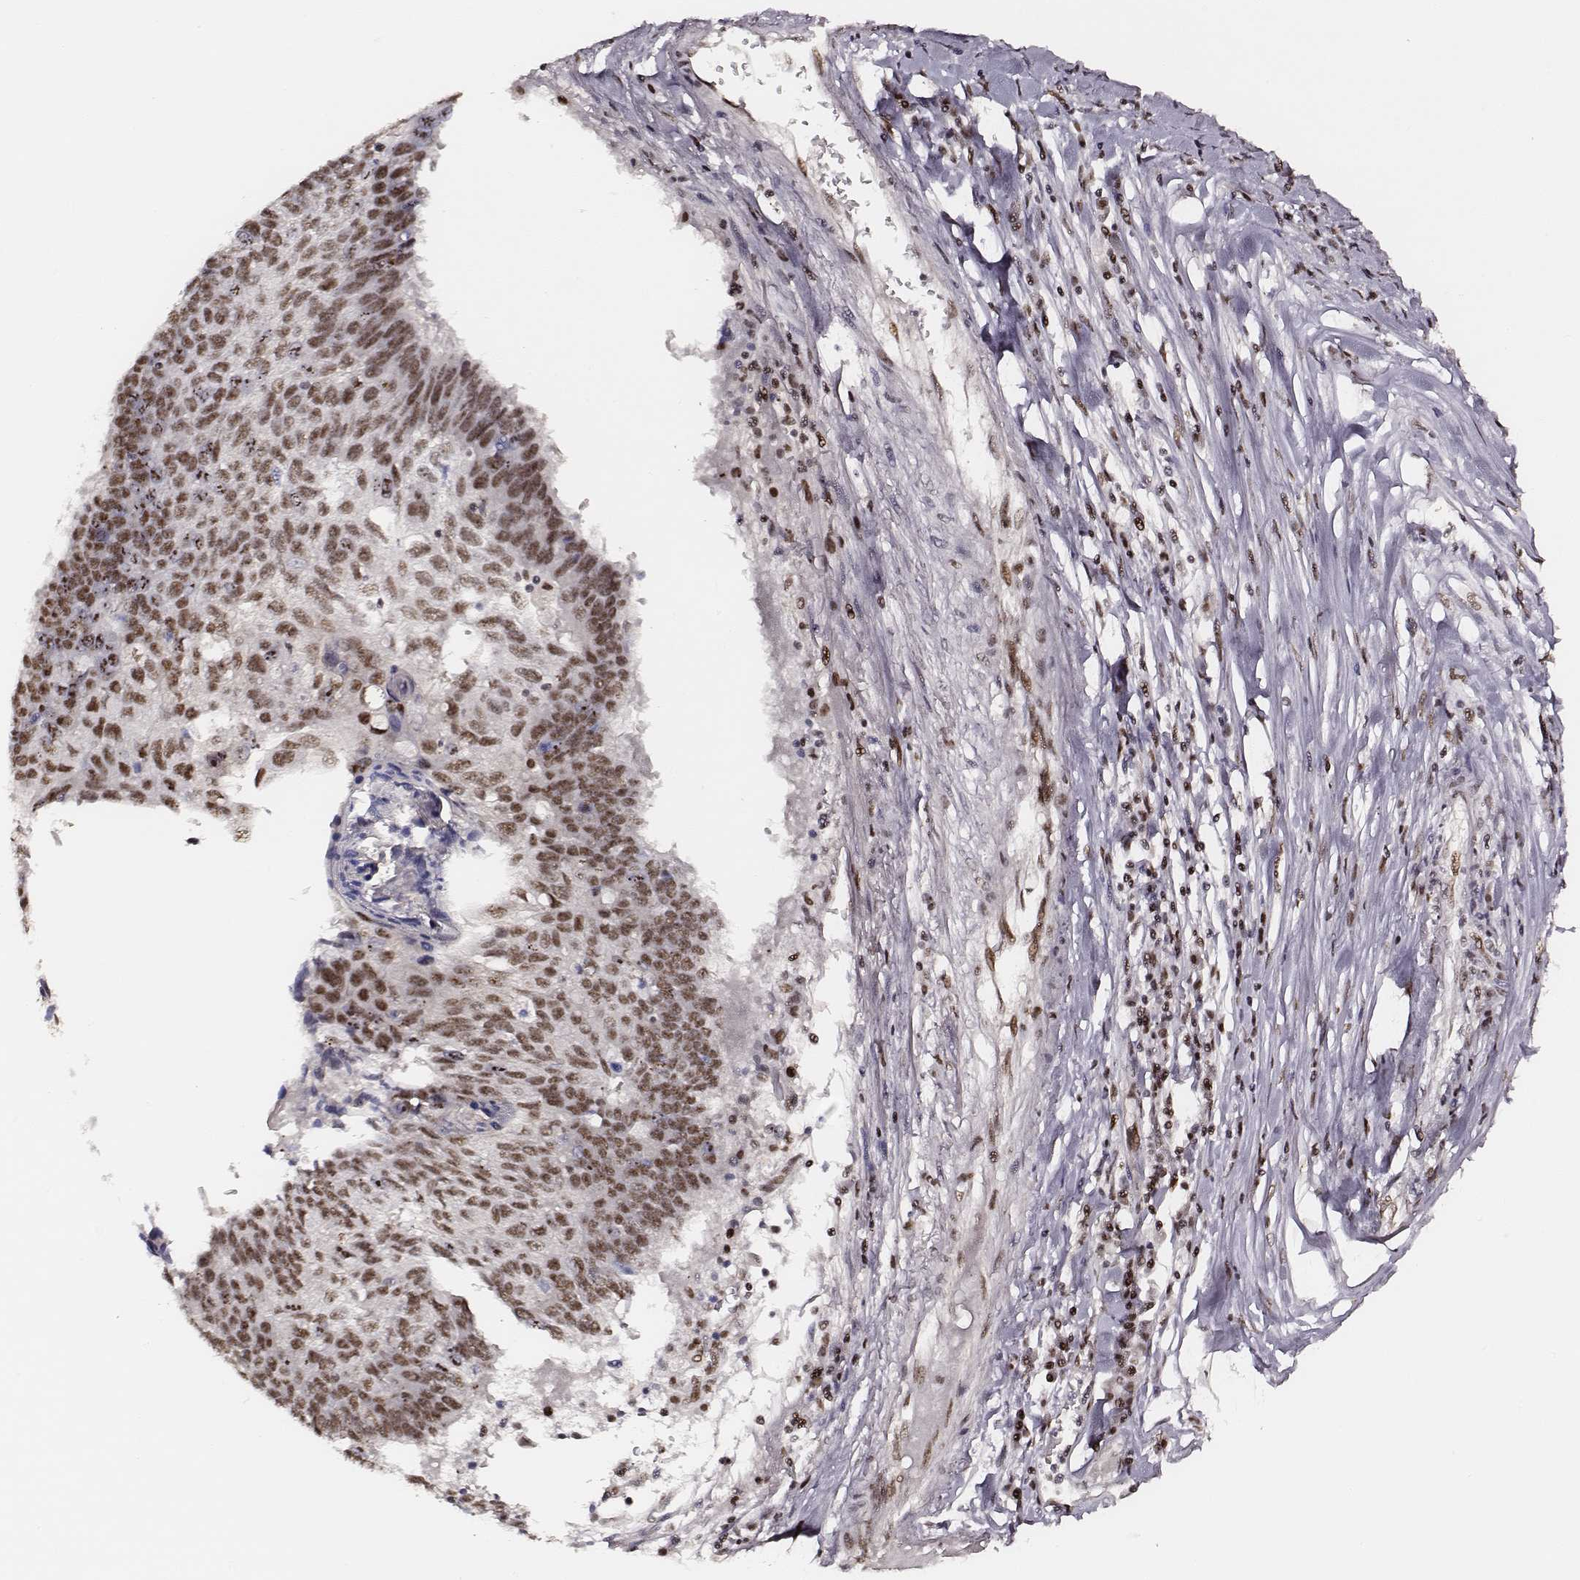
{"staining": {"intensity": "moderate", "quantity": ">75%", "location": "nuclear"}, "tissue": "lung cancer", "cell_type": "Tumor cells", "image_type": "cancer", "snomed": [{"axis": "morphology", "description": "Squamous cell carcinoma, NOS"}, {"axis": "topography", "description": "Lung"}], "caption": "This is a micrograph of IHC staining of lung cancer (squamous cell carcinoma), which shows moderate expression in the nuclear of tumor cells.", "gene": "PPARA", "patient": {"sex": "male", "age": 73}}